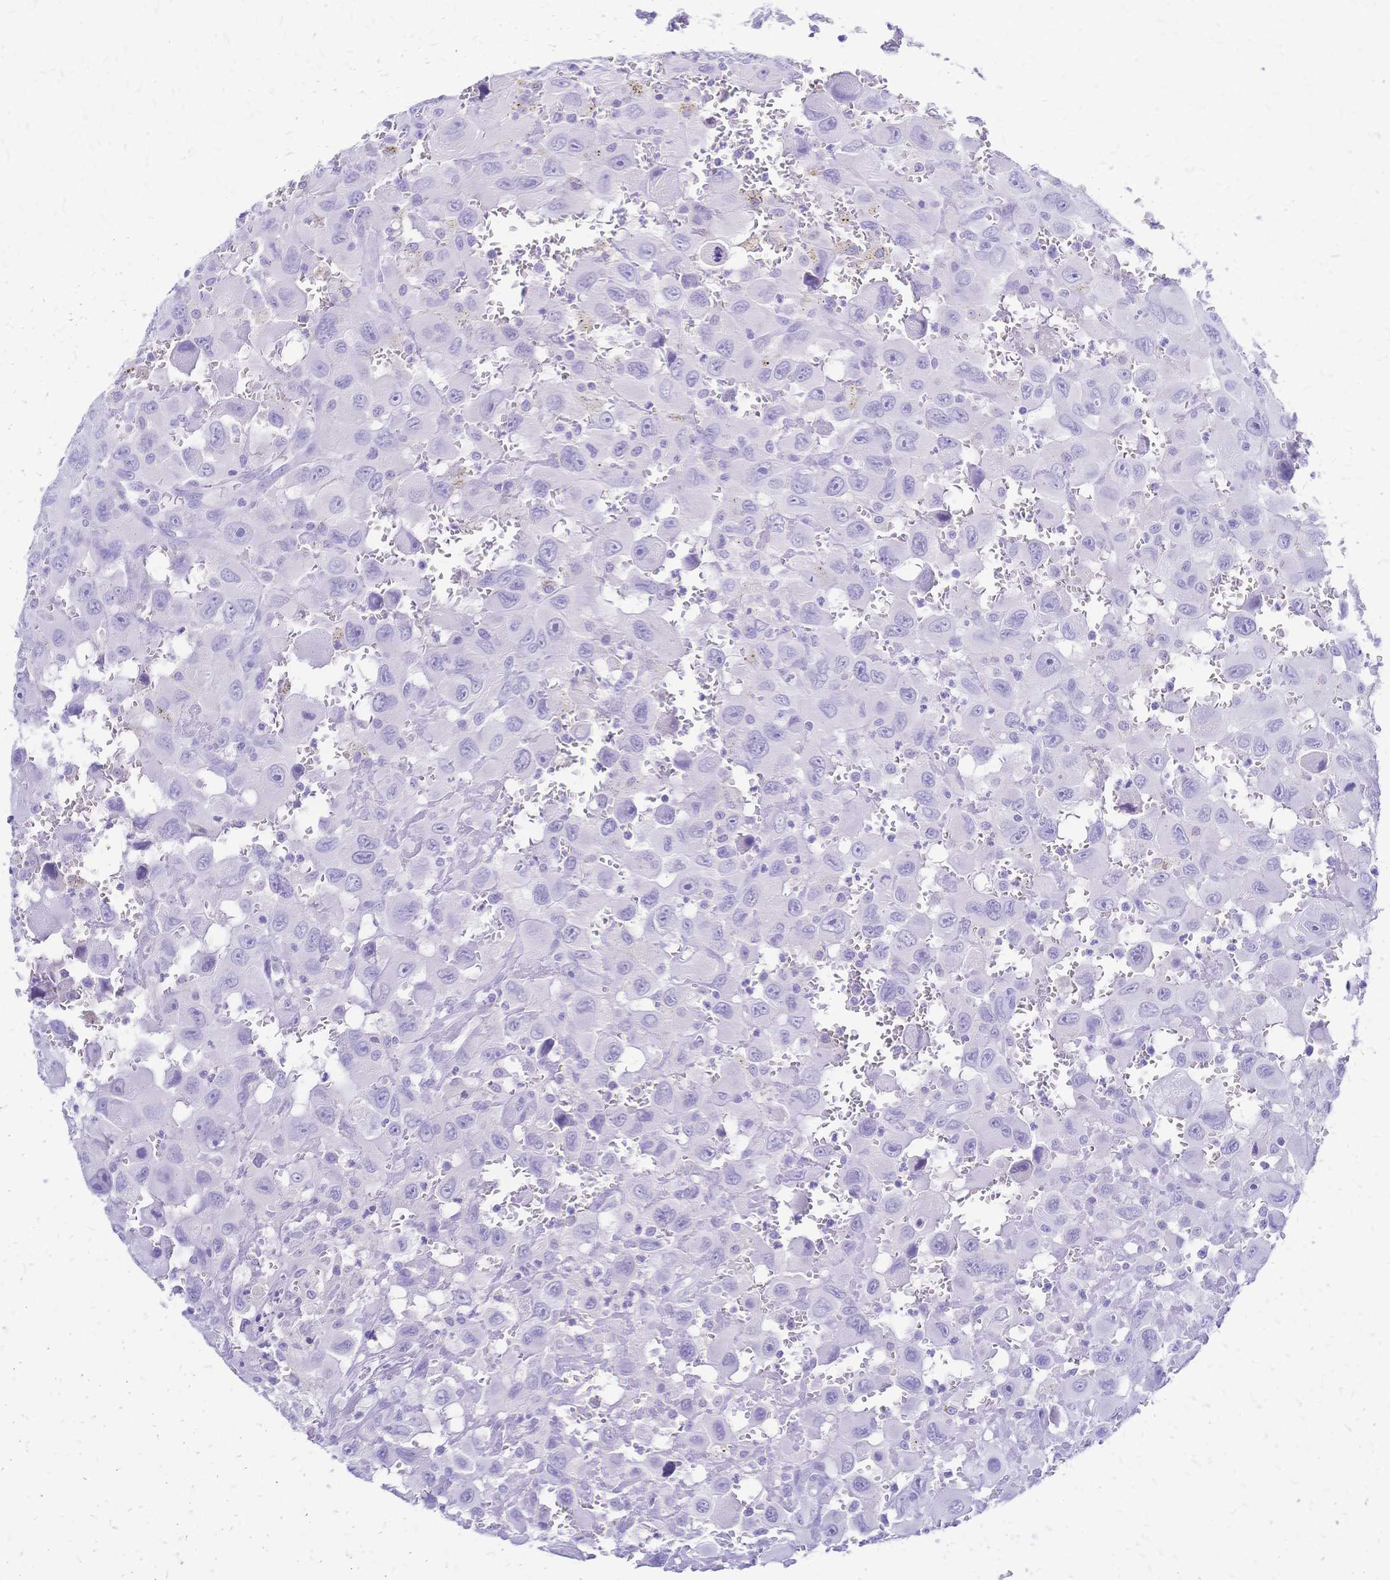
{"staining": {"intensity": "negative", "quantity": "none", "location": "none"}, "tissue": "head and neck cancer", "cell_type": "Tumor cells", "image_type": "cancer", "snomed": [{"axis": "morphology", "description": "Squamous cell carcinoma, NOS"}, {"axis": "morphology", "description": "Squamous cell carcinoma, metastatic, NOS"}, {"axis": "topography", "description": "Oral tissue"}, {"axis": "topography", "description": "Head-Neck"}], "caption": "Immunohistochemistry histopathology image of neoplastic tissue: head and neck cancer stained with DAB exhibits no significant protein staining in tumor cells.", "gene": "FA2H", "patient": {"sex": "female", "age": 85}}